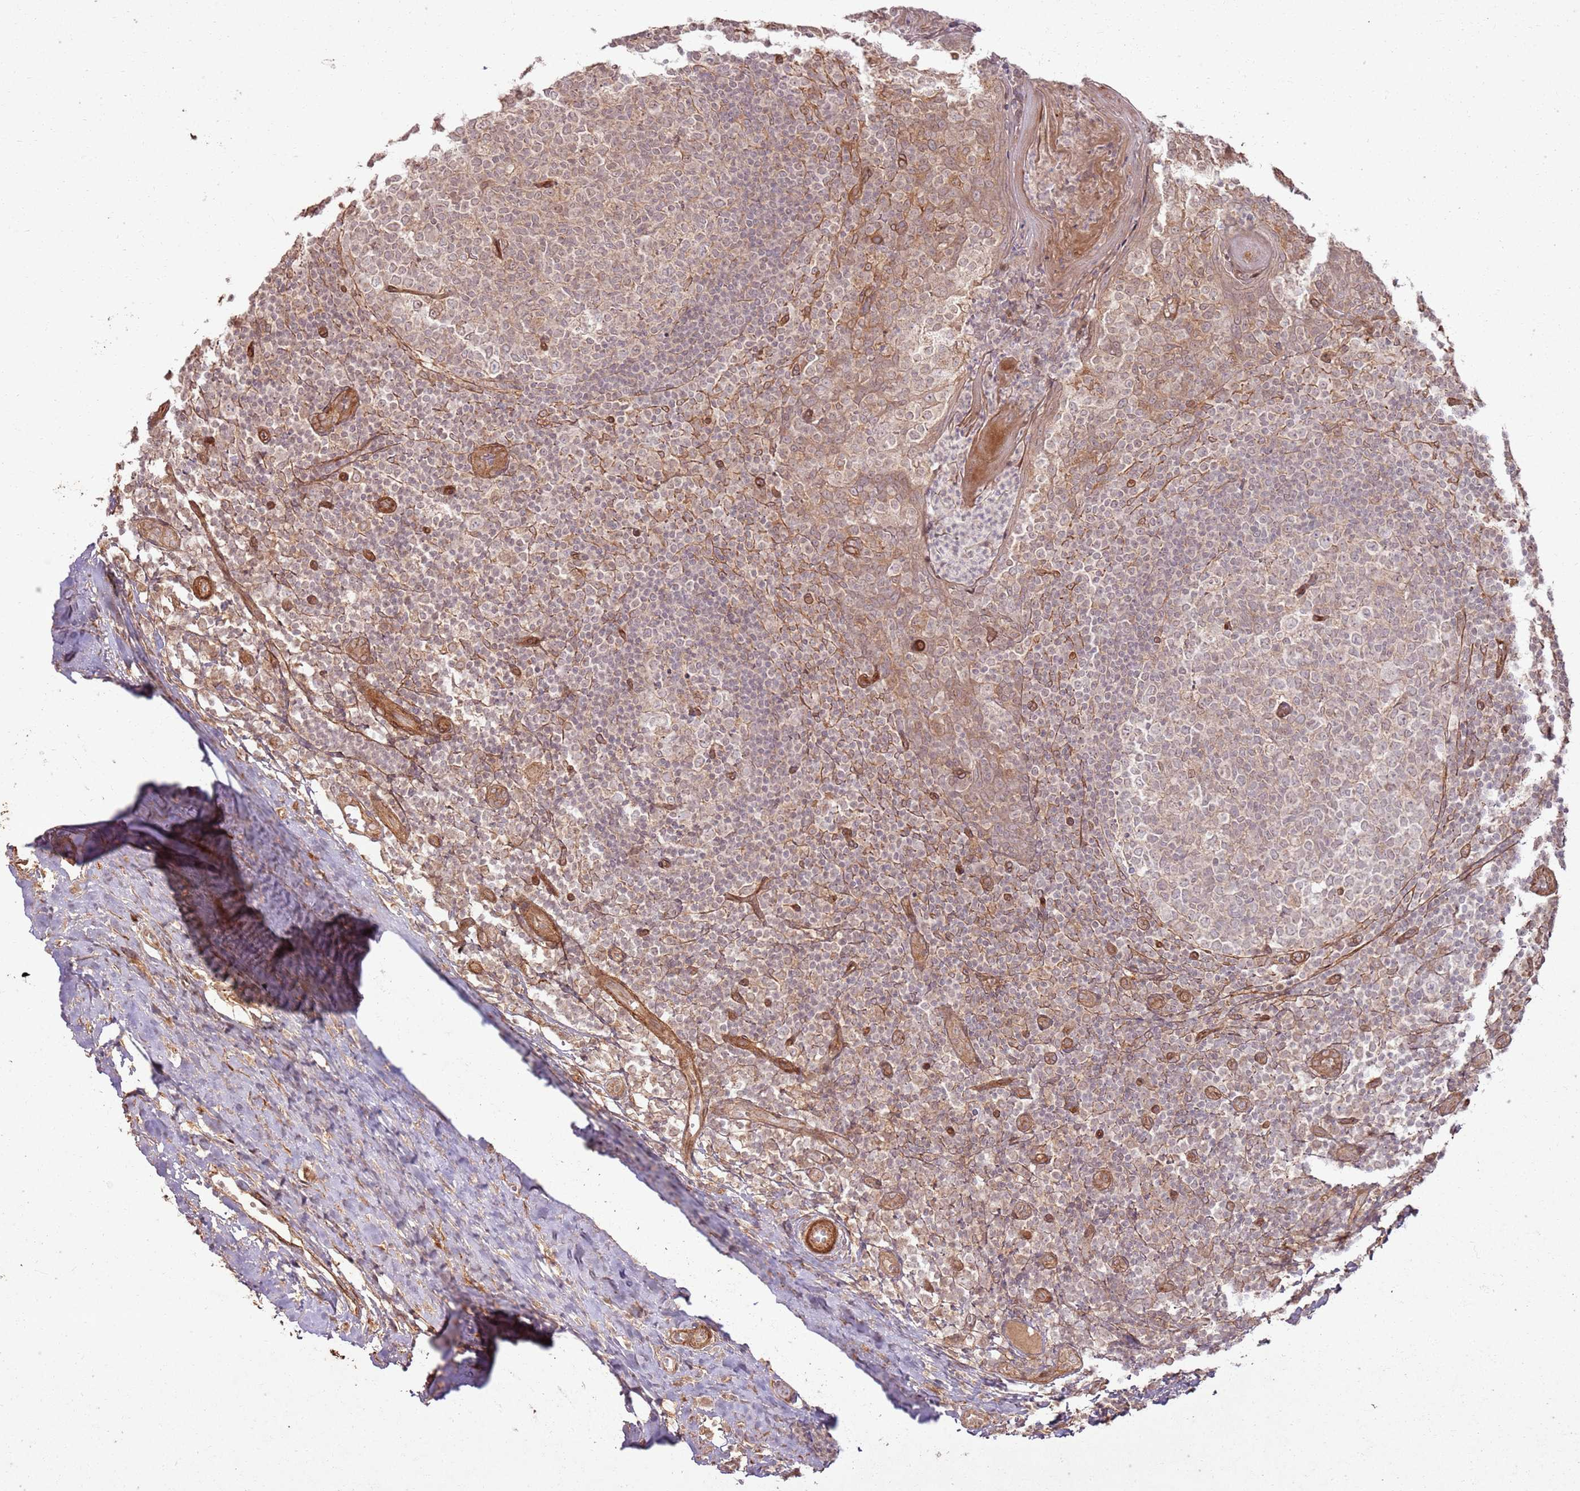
{"staining": {"intensity": "weak", "quantity": "25%-75%", "location": "cytoplasmic/membranous"}, "tissue": "tonsil", "cell_type": "Germinal center cells", "image_type": "normal", "snomed": [{"axis": "morphology", "description": "Normal tissue, NOS"}, {"axis": "topography", "description": "Tonsil"}], "caption": "Immunohistochemical staining of unremarkable tonsil exhibits low levels of weak cytoplasmic/membranous expression in approximately 25%-75% of germinal center cells. (IHC, brightfield microscopy, high magnification).", "gene": "ZNF623", "patient": {"sex": "female", "age": 19}}